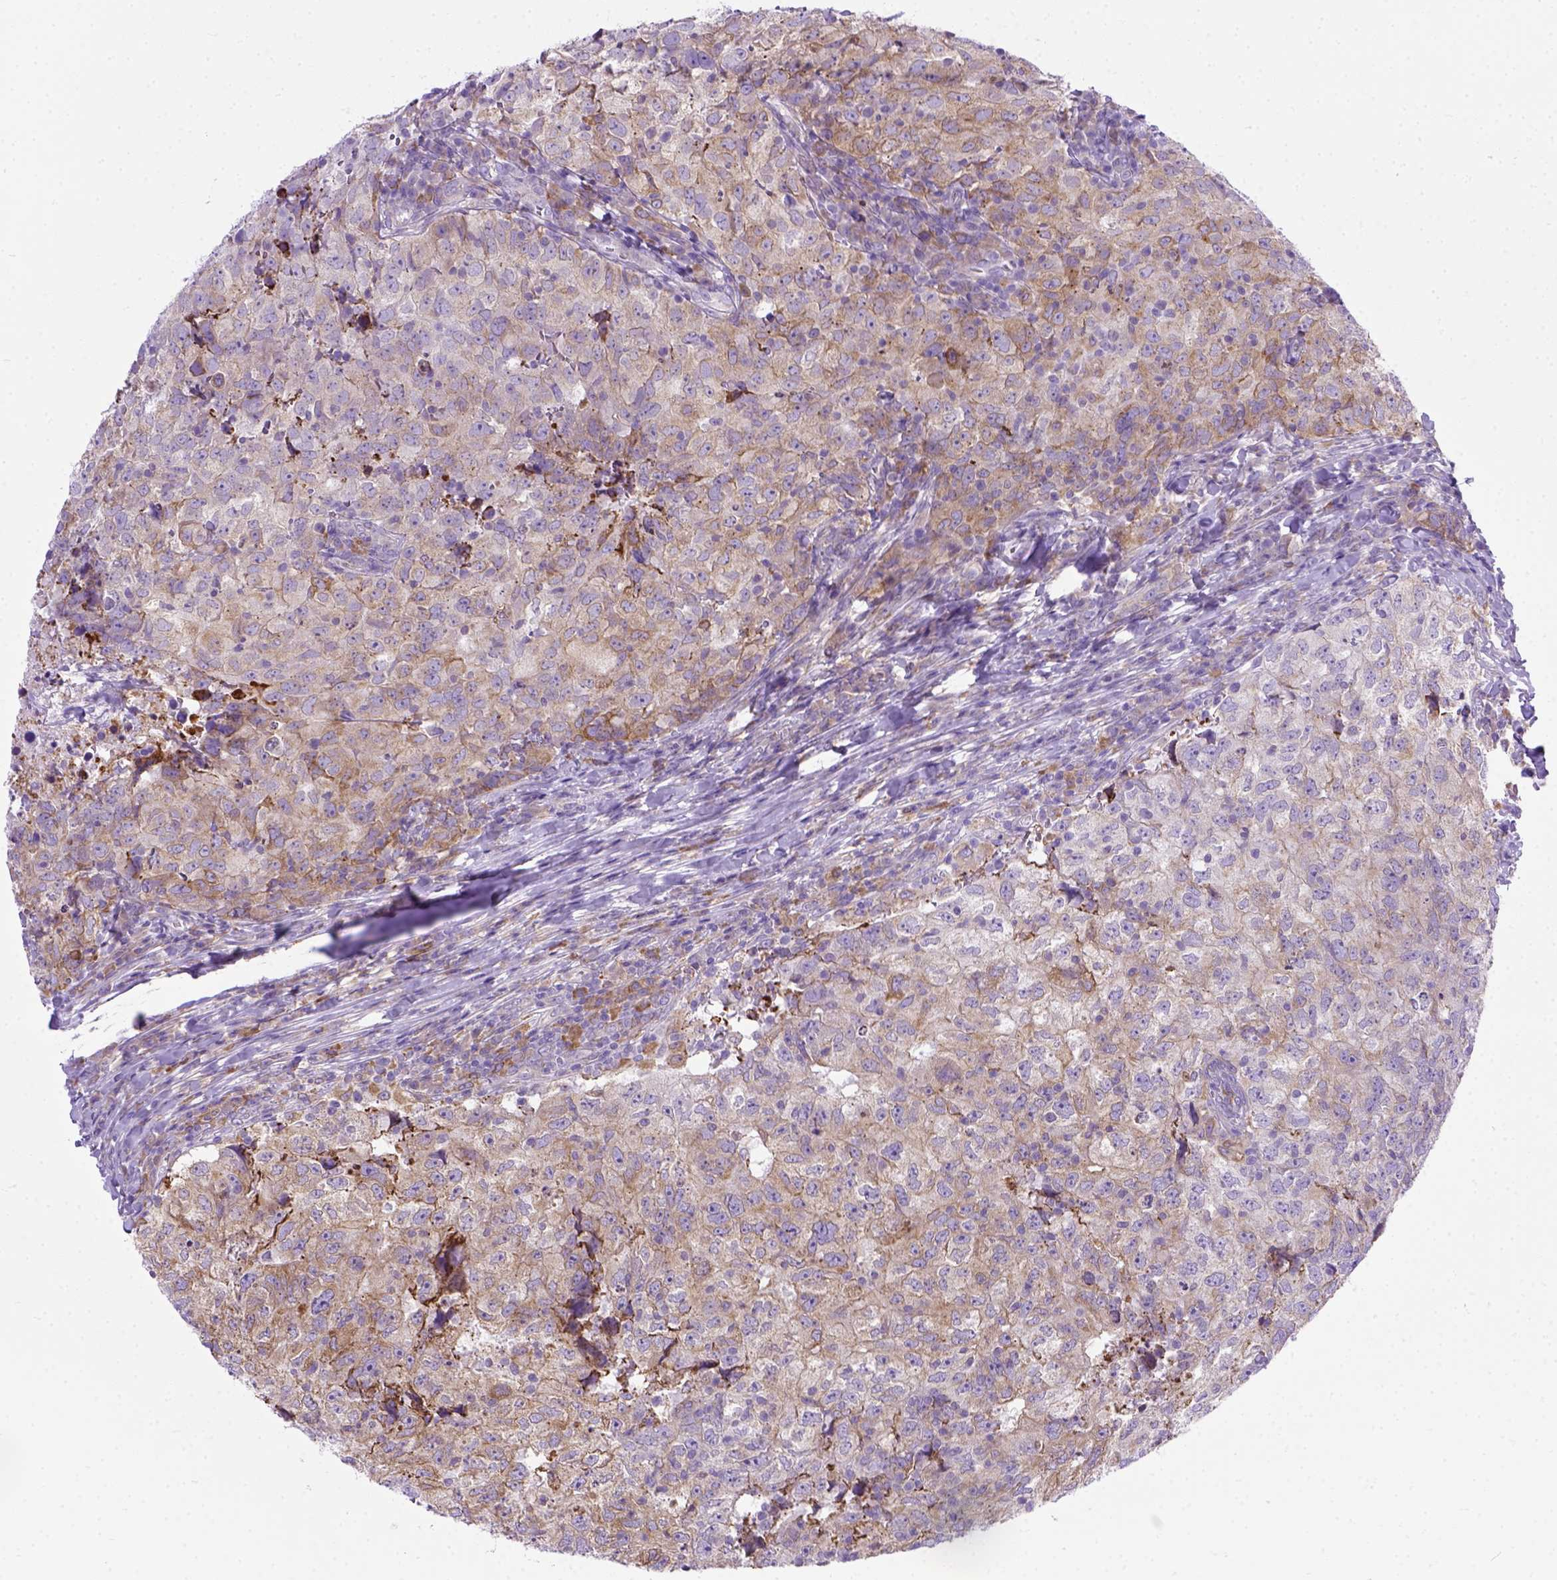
{"staining": {"intensity": "moderate", "quantity": ">75%", "location": "cytoplasmic/membranous"}, "tissue": "breast cancer", "cell_type": "Tumor cells", "image_type": "cancer", "snomed": [{"axis": "morphology", "description": "Duct carcinoma"}, {"axis": "topography", "description": "Breast"}], "caption": "A brown stain highlights moderate cytoplasmic/membranous staining of a protein in human breast infiltrating ductal carcinoma tumor cells.", "gene": "PLK4", "patient": {"sex": "female", "age": 30}}